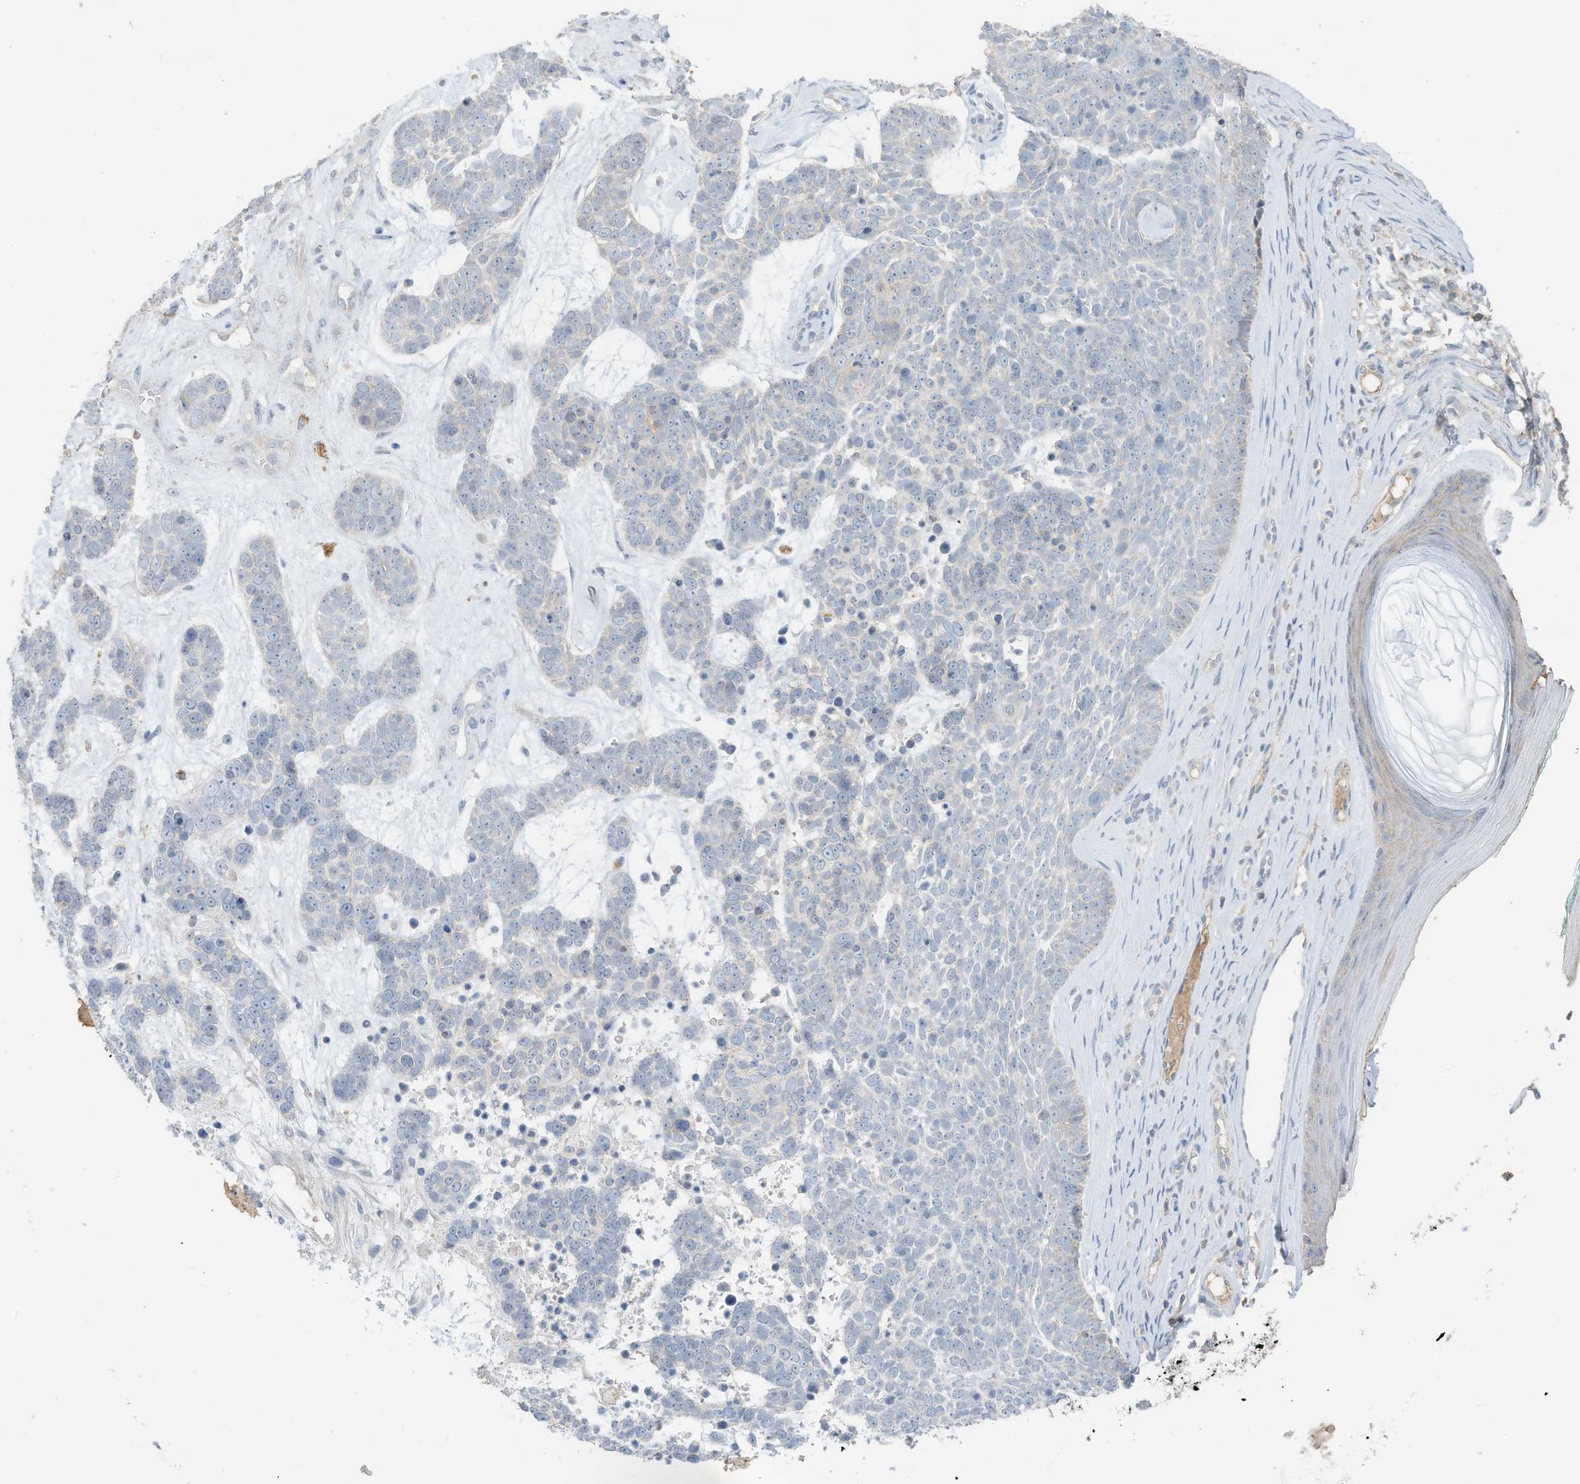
{"staining": {"intensity": "negative", "quantity": "none", "location": "none"}, "tissue": "skin cancer", "cell_type": "Tumor cells", "image_type": "cancer", "snomed": [{"axis": "morphology", "description": "Basal cell carcinoma"}, {"axis": "topography", "description": "Skin"}], "caption": "IHC histopathology image of neoplastic tissue: skin basal cell carcinoma stained with DAB reveals no significant protein expression in tumor cells.", "gene": "CAPN13", "patient": {"sex": "female", "age": 81}}